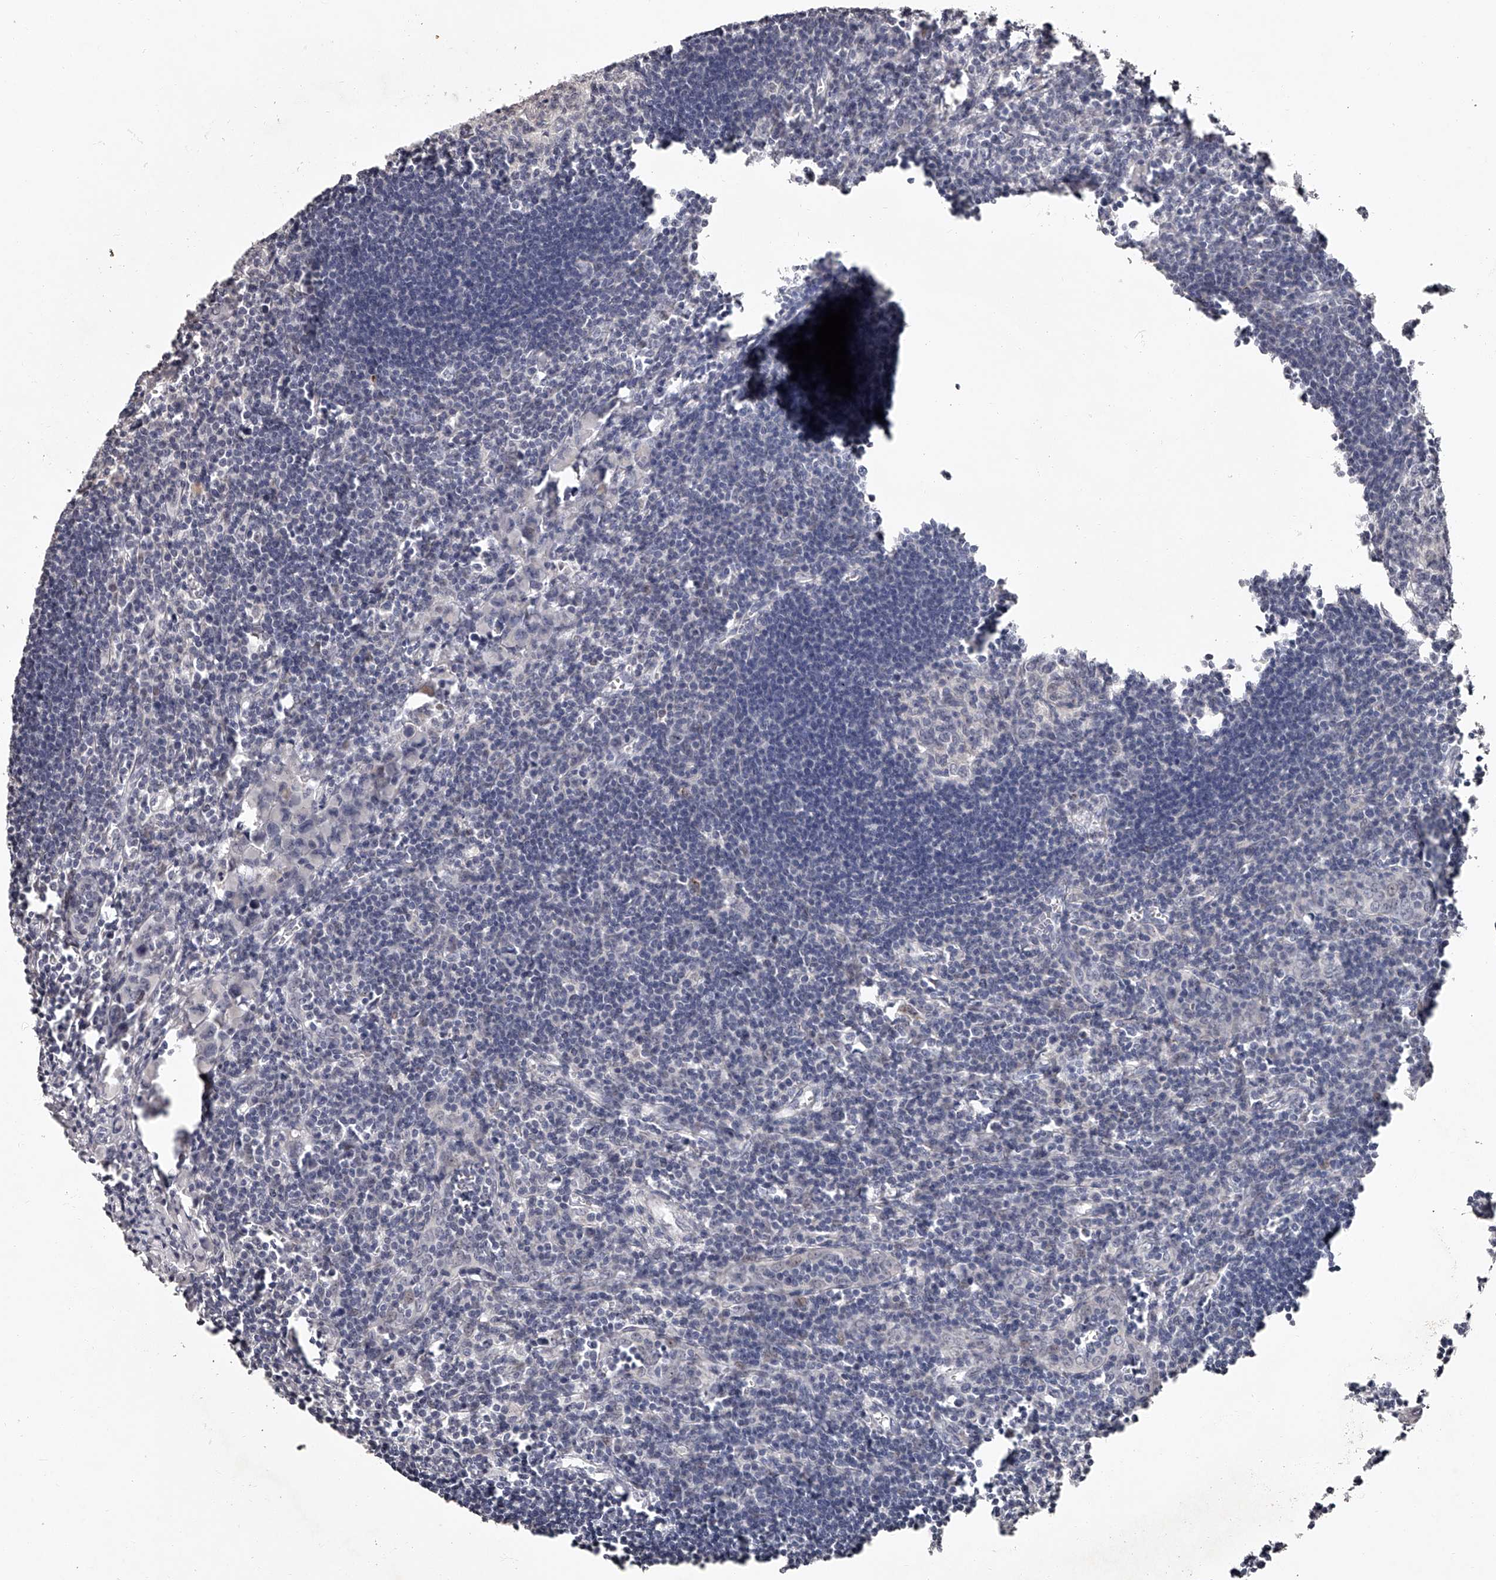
{"staining": {"intensity": "negative", "quantity": "none", "location": "none"}, "tissue": "lymph node", "cell_type": "Germinal center cells", "image_type": "normal", "snomed": [{"axis": "morphology", "description": "Normal tissue, NOS"}, {"axis": "morphology", "description": "Malignant melanoma, Metastatic site"}, {"axis": "topography", "description": "Lymph node"}], "caption": "The IHC photomicrograph has no significant staining in germinal center cells of lymph node. (Immunohistochemistry, brightfield microscopy, high magnification).", "gene": "NT5DC1", "patient": {"sex": "male", "age": 41}}